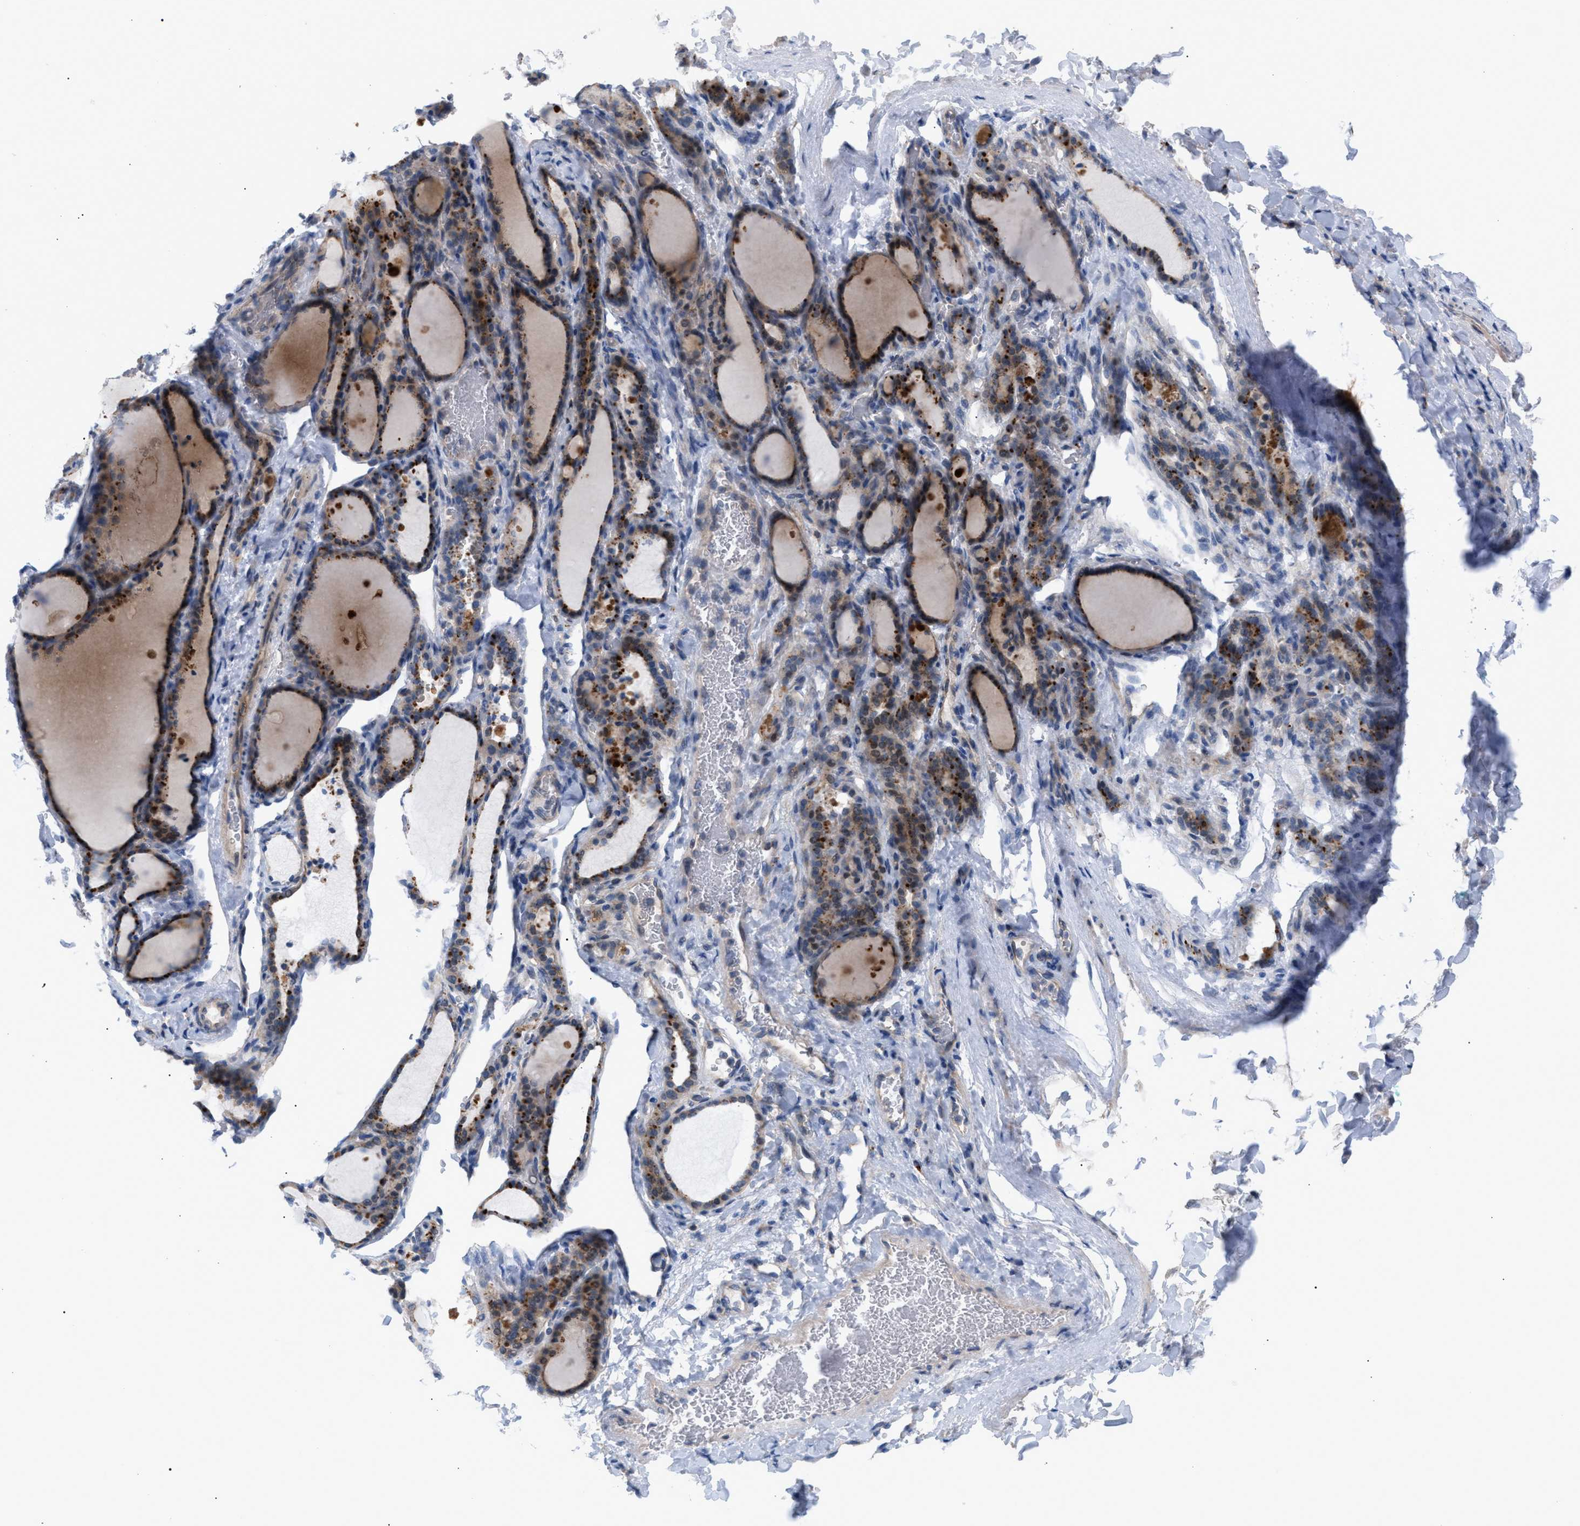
{"staining": {"intensity": "moderate", "quantity": ">75%", "location": "cytoplasmic/membranous"}, "tissue": "thyroid gland", "cell_type": "Glandular cells", "image_type": "normal", "snomed": [{"axis": "morphology", "description": "Normal tissue, NOS"}, {"axis": "topography", "description": "Thyroid gland"}], "caption": "Immunohistochemical staining of unremarkable thyroid gland shows medium levels of moderate cytoplasmic/membranous staining in approximately >75% of glandular cells.", "gene": "MBTD1", "patient": {"sex": "female", "age": 28}}